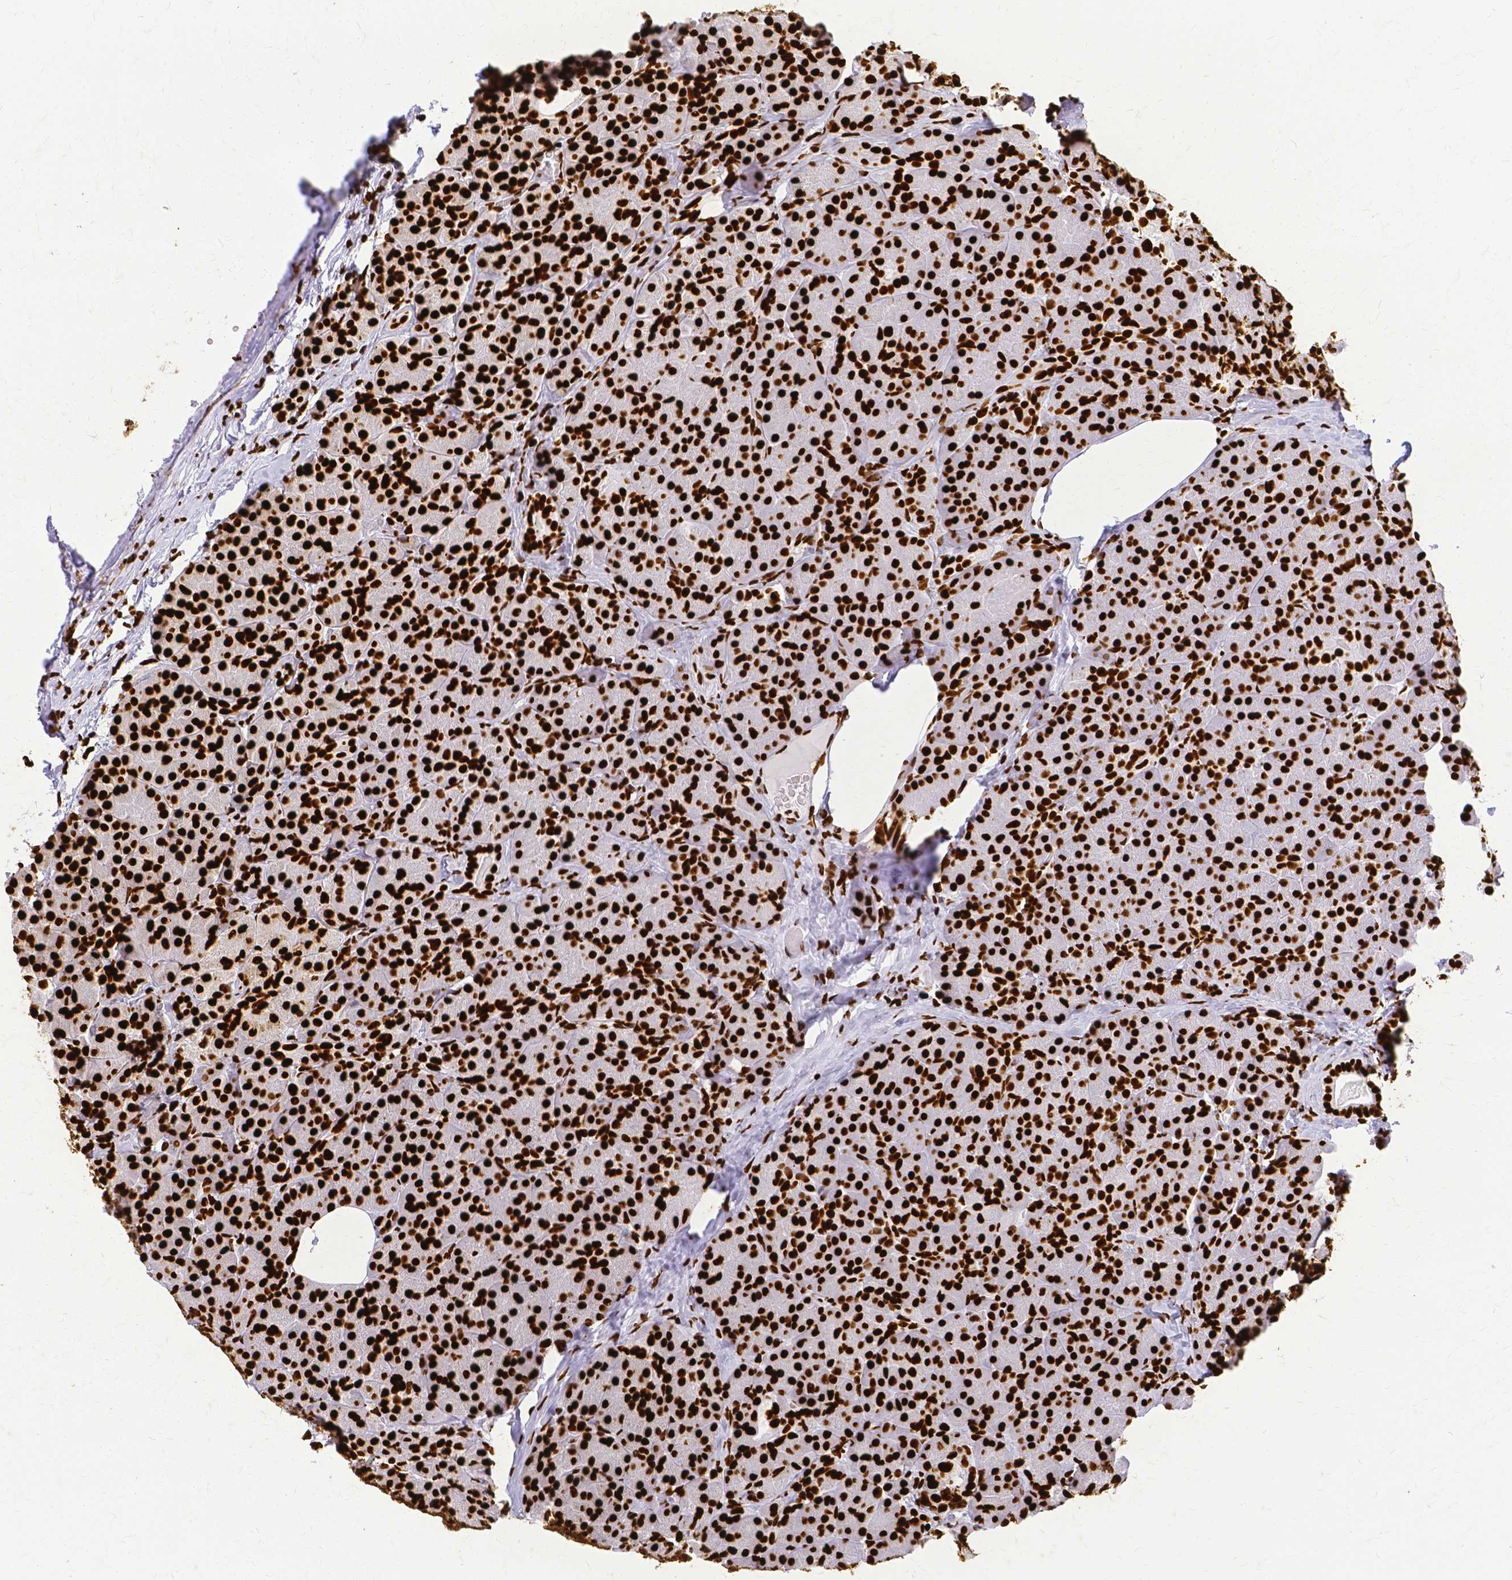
{"staining": {"intensity": "strong", "quantity": ">75%", "location": "nuclear"}, "tissue": "pancreas", "cell_type": "Exocrine glandular cells", "image_type": "normal", "snomed": [{"axis": "morphology", "description": "Normal tissue, NOS"}, {"axis": "topography", "description": "Pancreas"}], "caption": "Protein staining displays strong nuclear expression in about >75% of exocrine glandular cells in normal pancreas.", "gene": "SFPQ", "patient": {"sex": "male", "age": 57}}